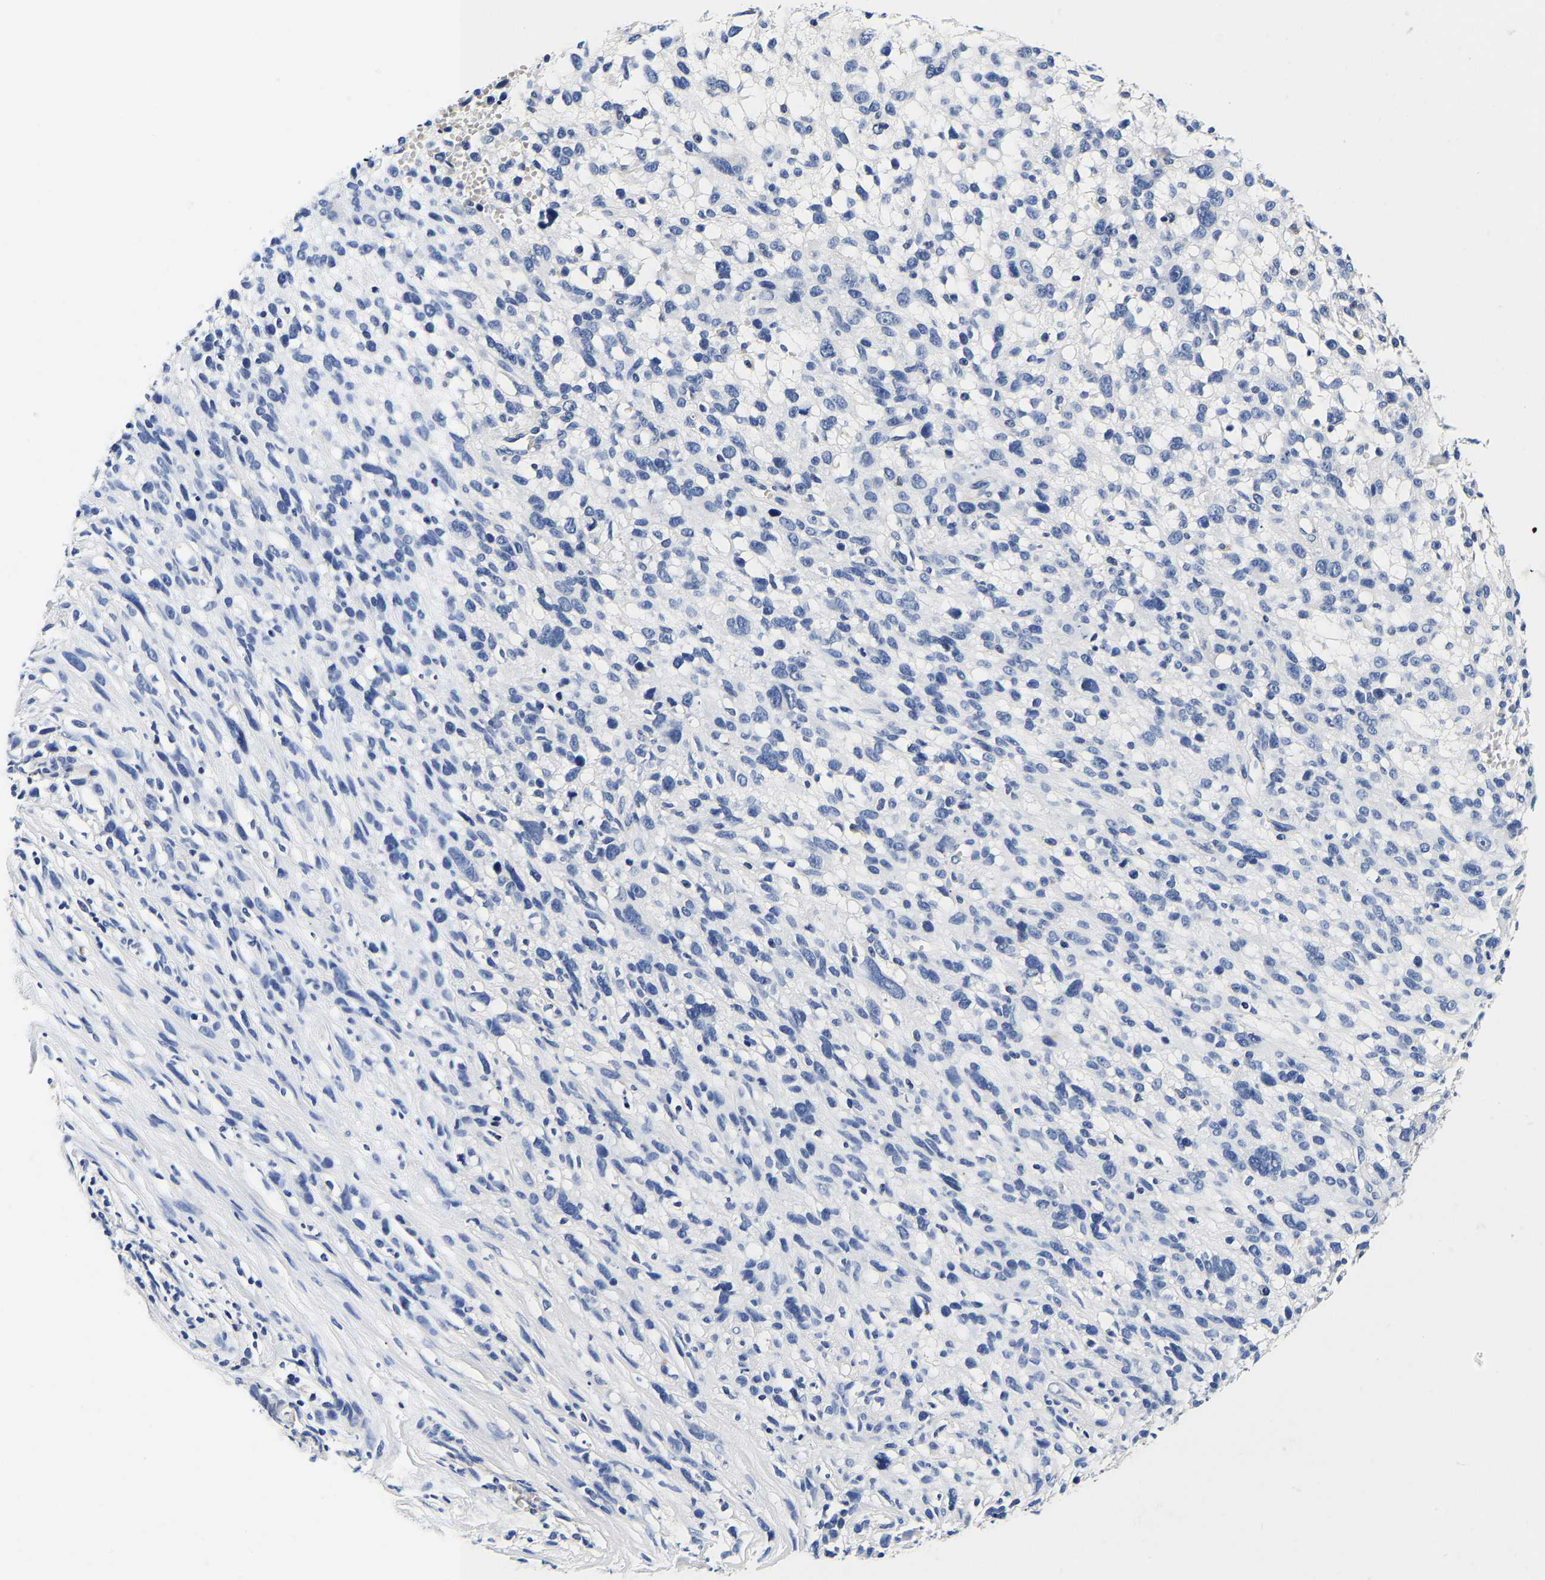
{"staining": {"intensity": "negative", "quantity": "none", "location": "none"}, "tissue": "melanoma", "cell_type": "Tumor cells", "image_type": "cancer", "snomed": [{"axis": "morphology", "description": "Malignant melanoma, NOS"}, {"axis": "topography", "description": "Skin"}], "caption": "Immunohistochemistry of malignant melanoma exhibits no positivity in tumor cells.", "gene": "GRN", "patient": {"sex": "female", "age": 55}}